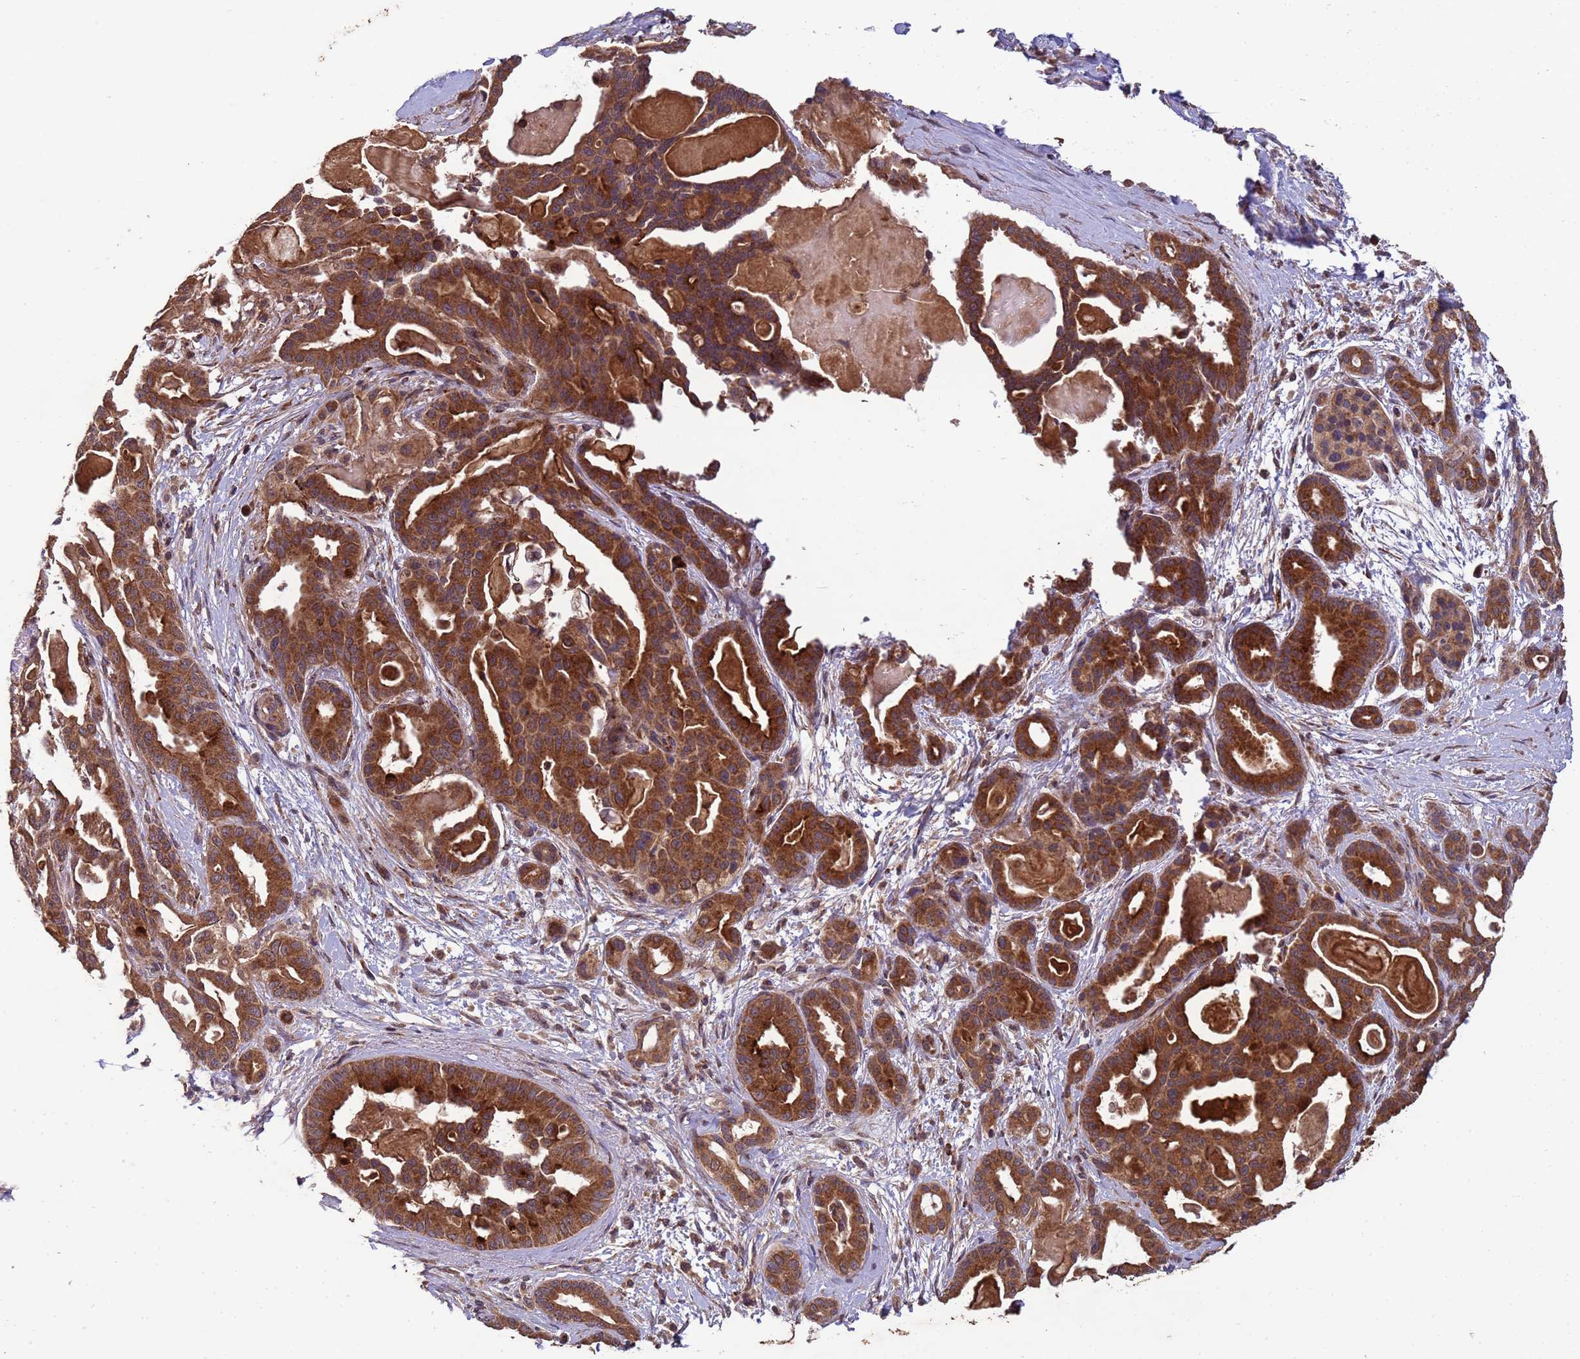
{"staining": {"intensity": "strong", "quantity": ">75%", "location": "cytoplasmic/membranous"}, "tissue": "pancreatic cancer", "cell_type": "Tumor cells", "image_type": "cancer", "snomed": [{"axis": "morphology", "description": "Adenocarcinoma, NOS"}, {"axis": "topography", "description": "Pancreas"}], "caption": "Pancreatic cancer stained with a brown dye demonstrates strong cytoplasmic/membranous positive expression in about >75% of tumor cells.", "gene": "FASTKD1", "patient": {"sex": "male", "age": 63}}